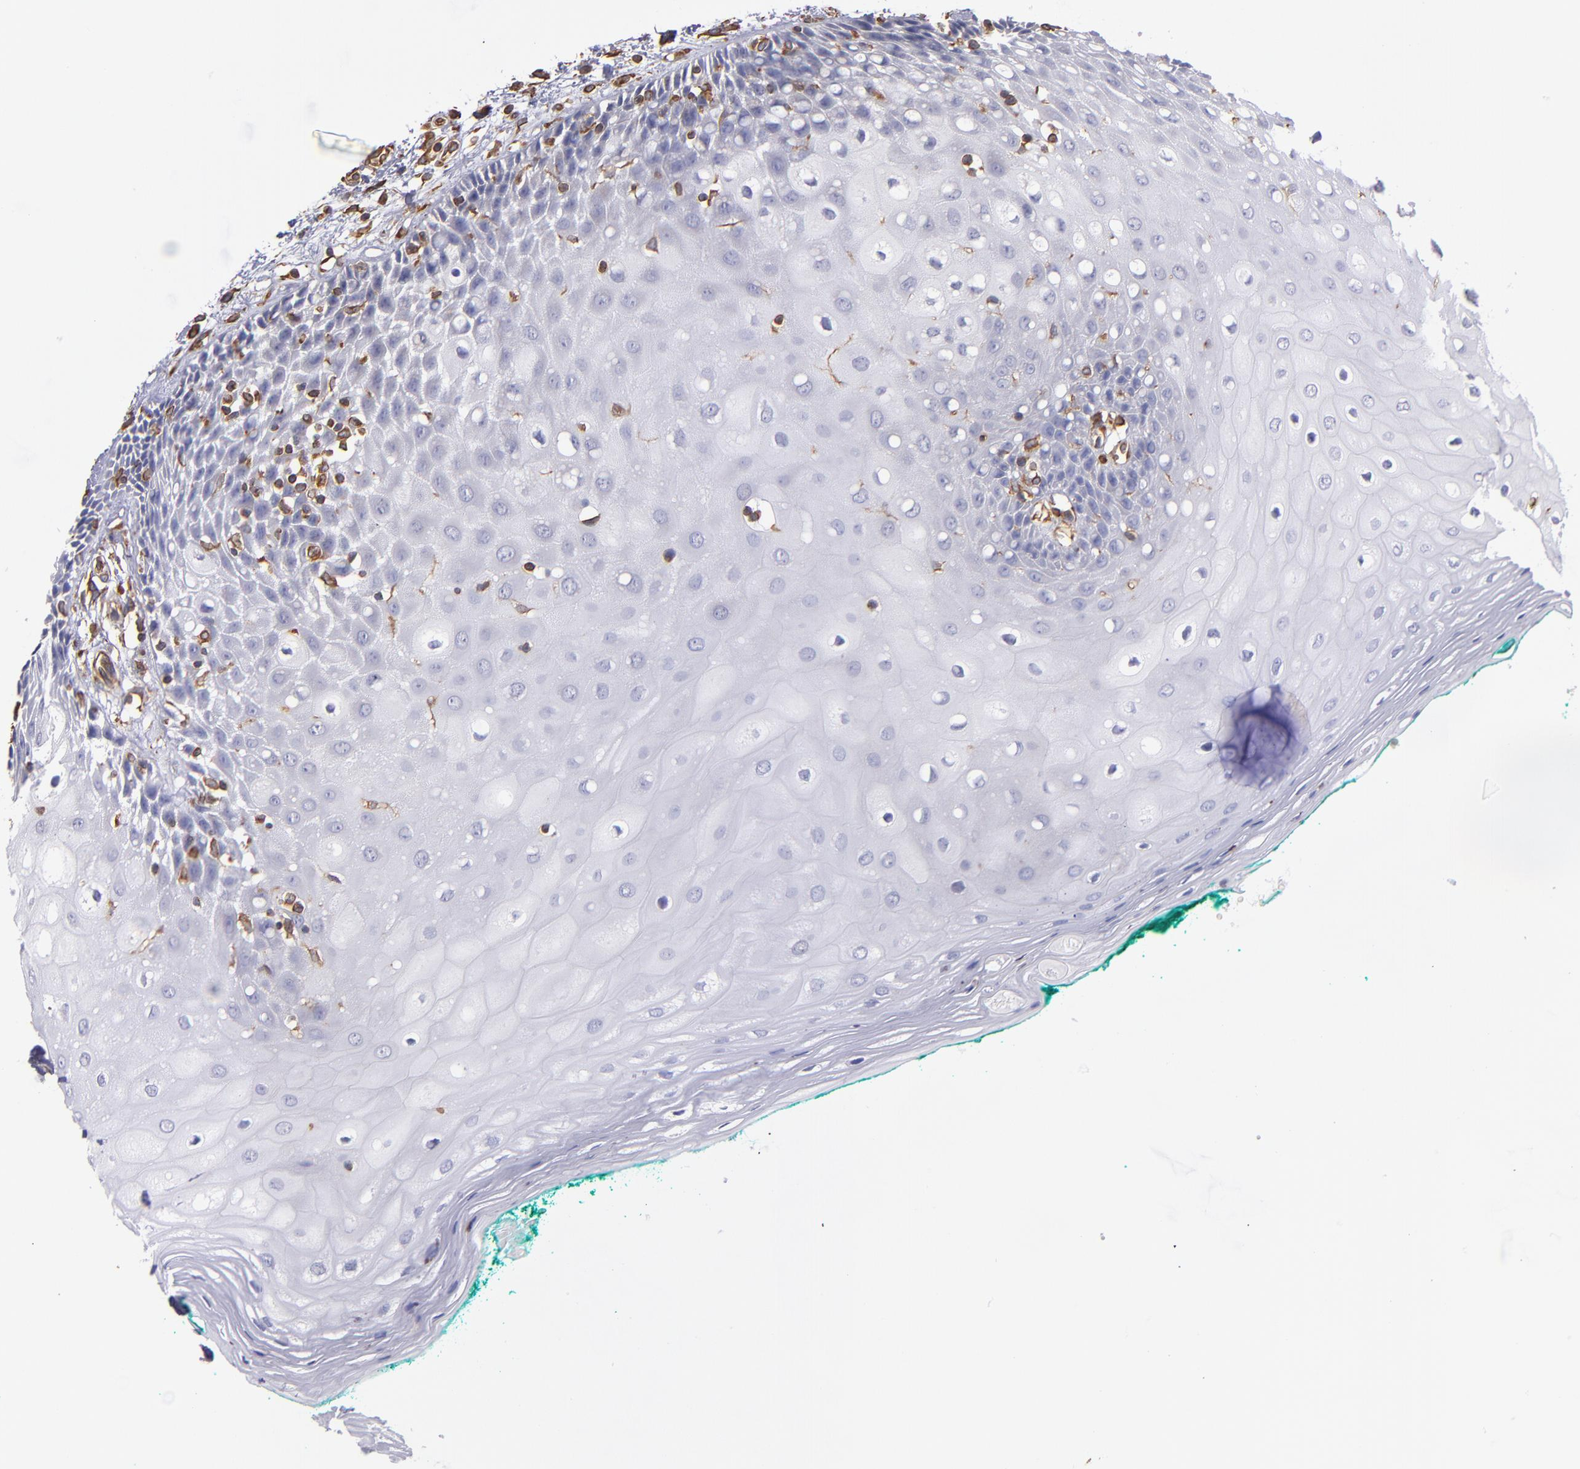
{"staining": {"intensity": "negative", "quantity": "none", "location": "none"}, "tissue": "oral mucosa", "cell_type": "Squamous epithelial cells", "image_type": "normal", "snomed": [{"axis": "morphology", "description": "Normal tissue, NOS"}, {"axis": "morphology", "description": "Squamous cell carcinoma, NOS"}, {"axis": "topography", "description": "Skeletal muscle"}, {"axis": "topography", "description": "Oral tissue"}, {"axis": "topography", "description": "Head-Neck"}], "caption": "This is a histopathology image of IHC staining of unremarkable oral mucosa, which shows no expression in squamous epithelial cells.", "gene": "ABCC1", "patient": {"sex": "female", "age": 84}}